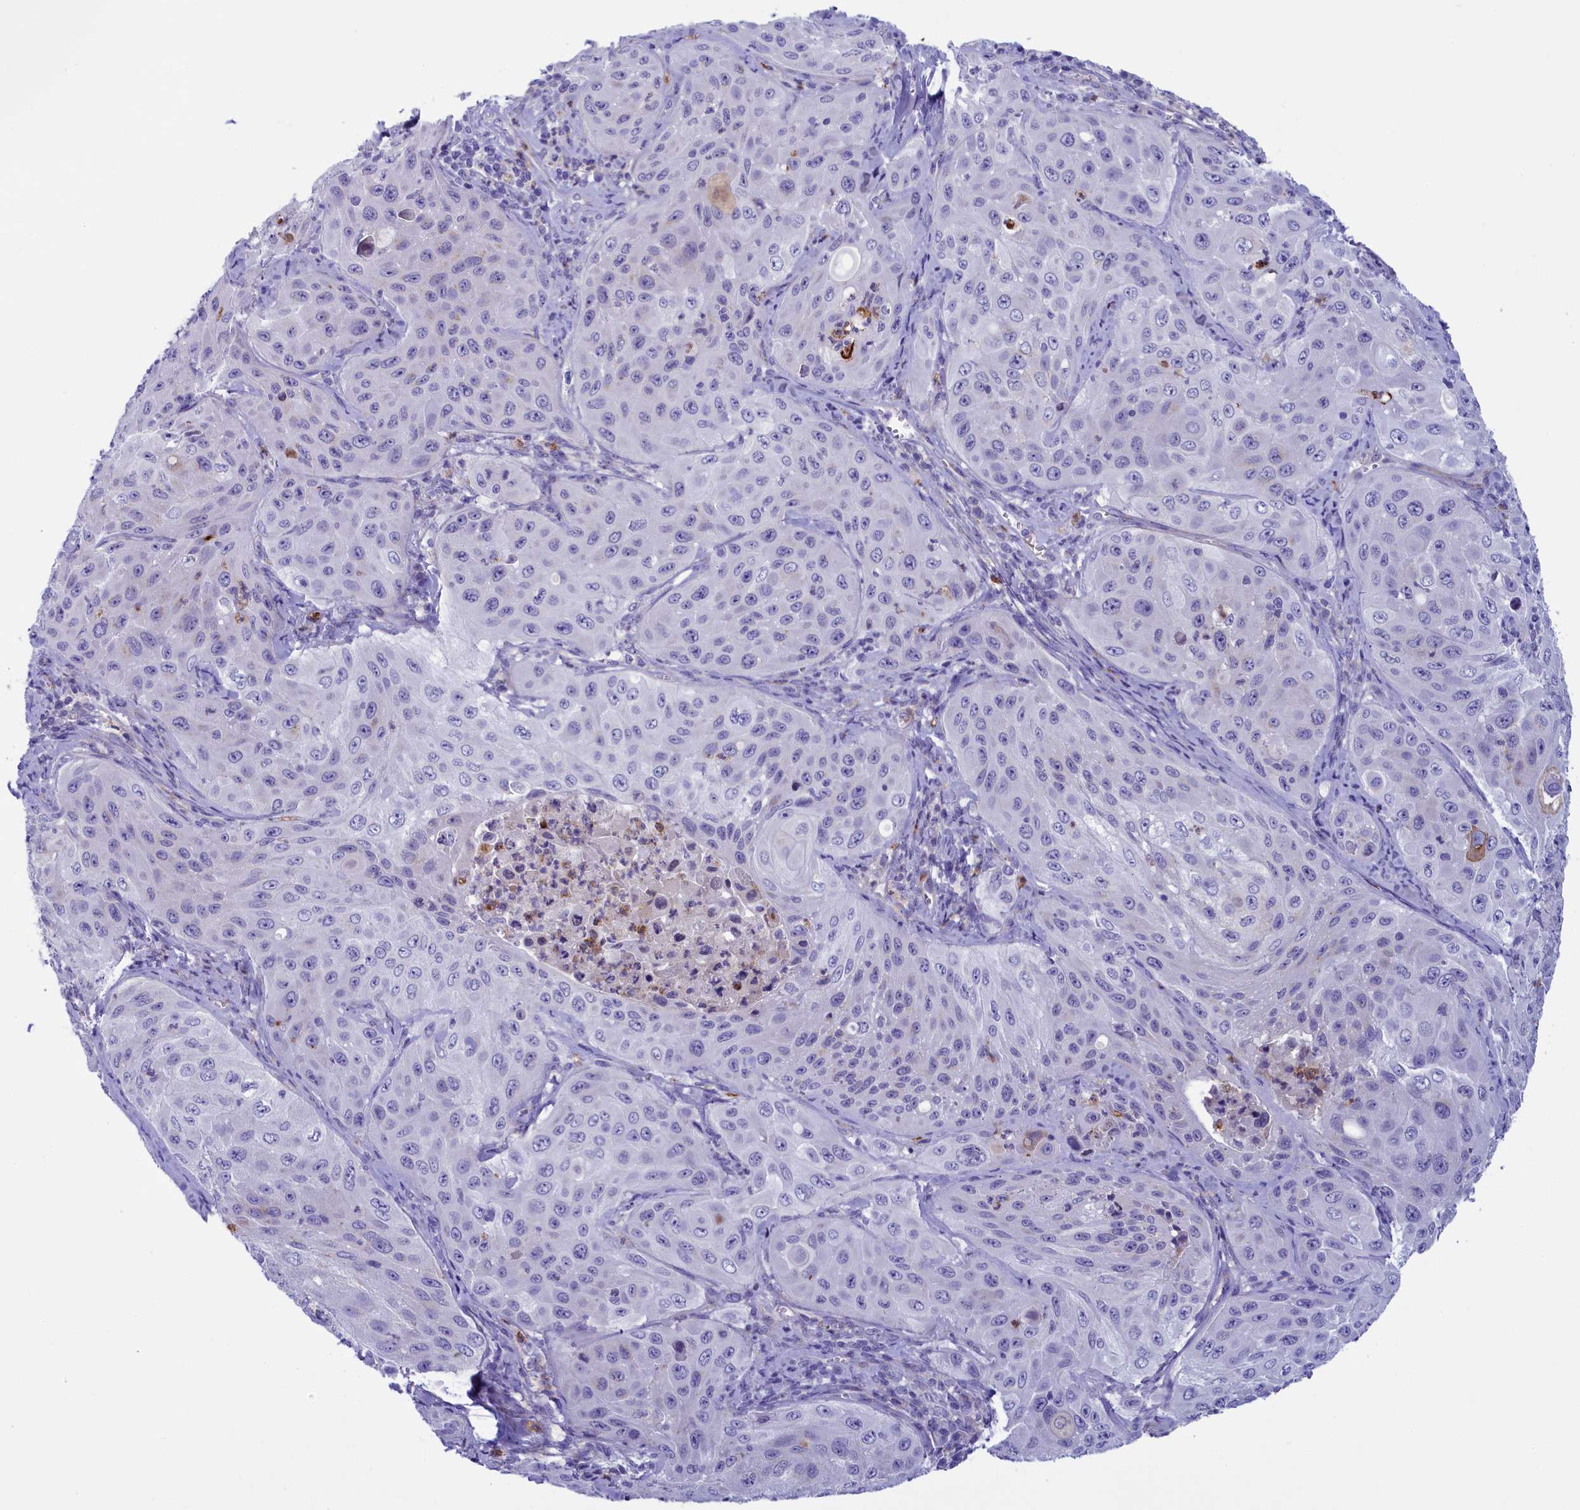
{"staining": {"intensity": "negative", "quantity": "none", "location": "none"}, "tissue": "cervical cancer", "cell_type": "Tumor cells", "image_type": "cancer", "snomed": [{"axis": "morphology", "description": "Squamous cell carcinoma, NOS"}, {"axis": "topography", "description": "Cervix"}], "caption": "DAB immunohistochemical staining of human cervical squamous cell carcinoma exhibits no significant positivity in tumor cells. (DAB immunohistochemistry (IHC) visualized using brightfield microscopy, high magnification).", "gene": "LOXL1", "patient": {"sex": "female", "age": 42}}